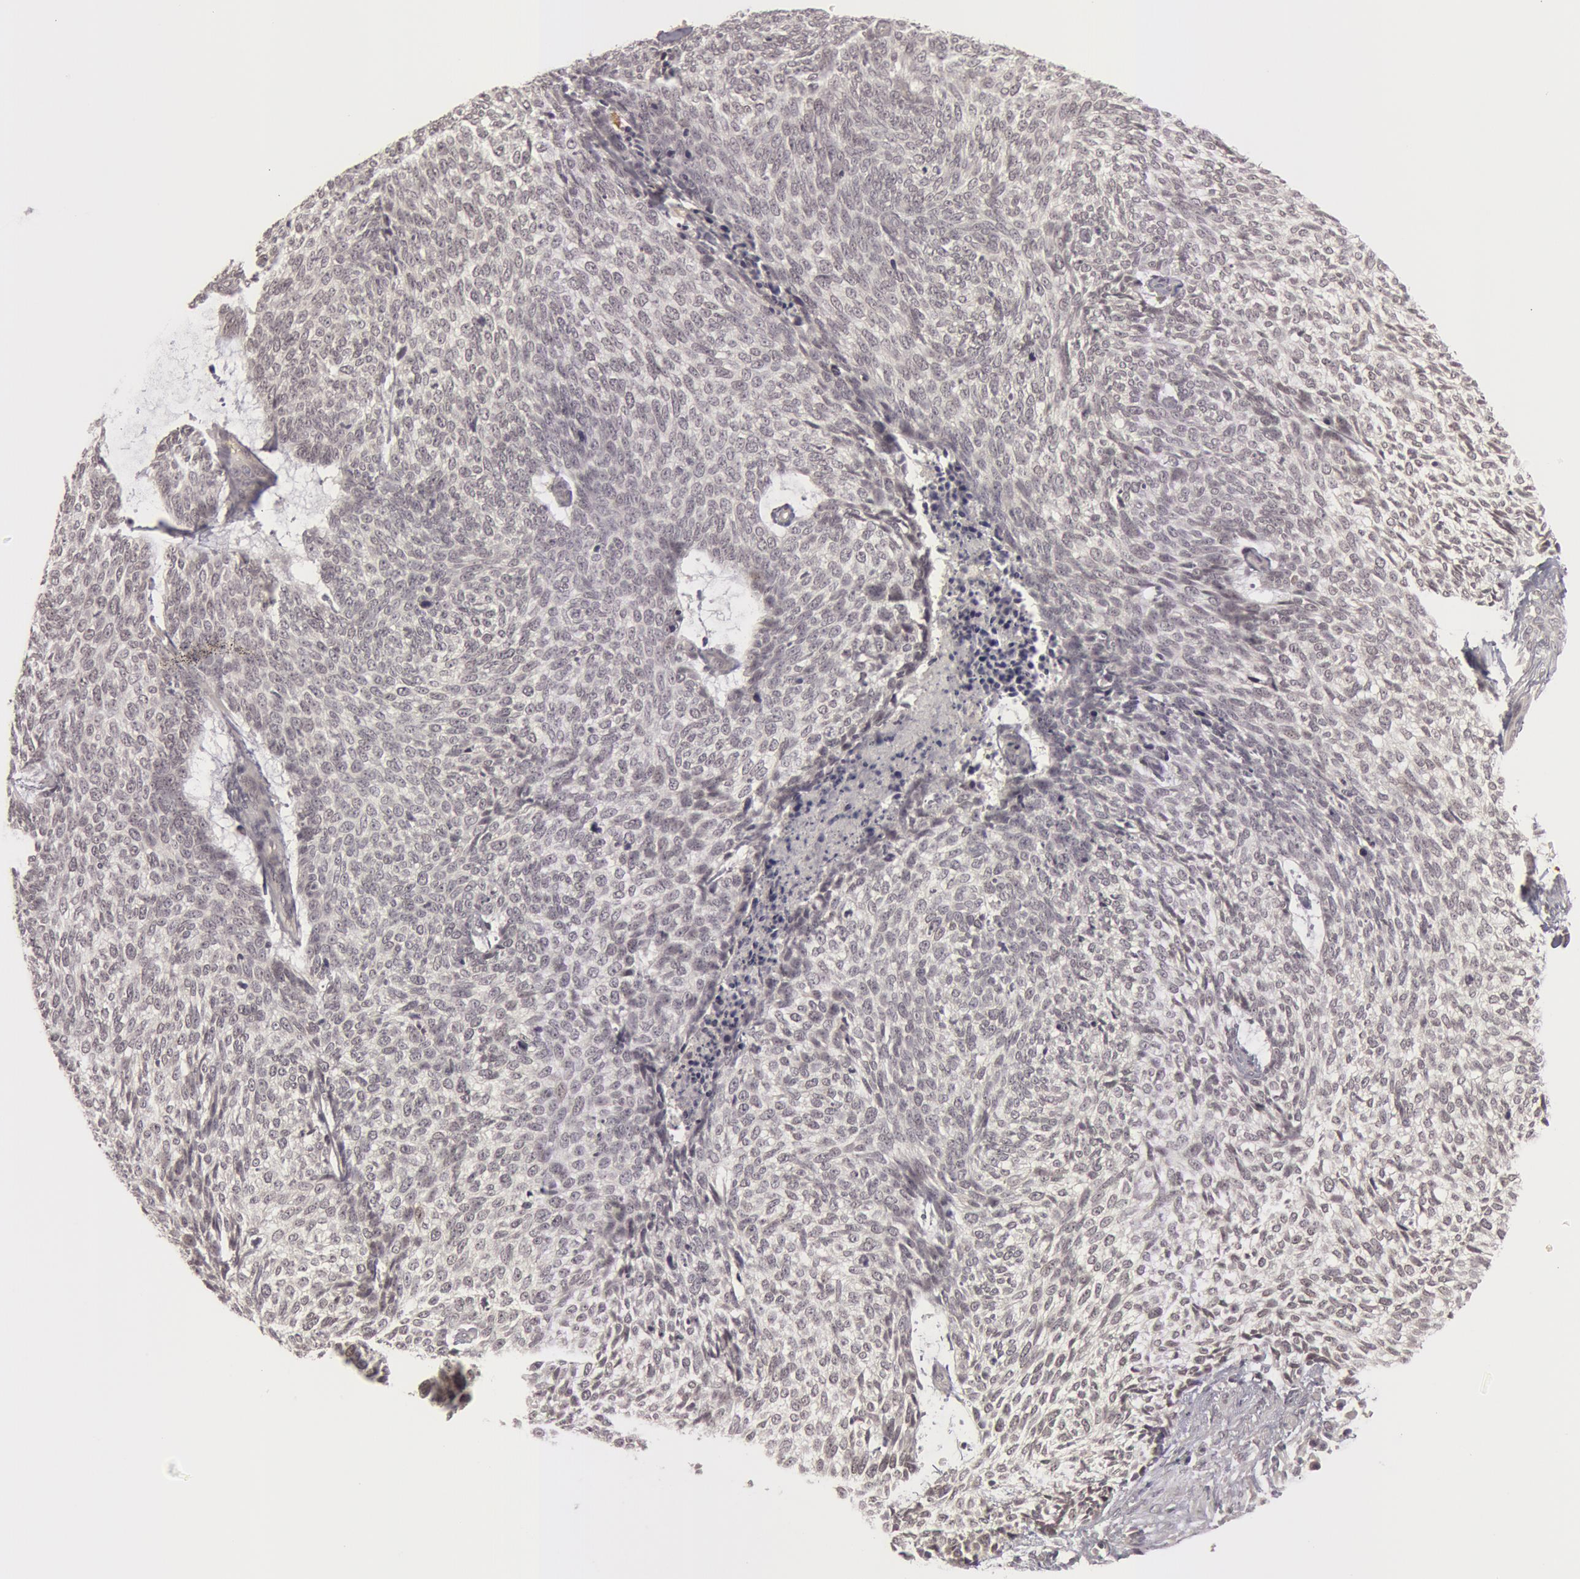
{"staining": {"intensity": "negative", "quantity": "none", "location": "none"}, "tissue": "skin cancer", "cell_type": "Tumor cells", "image_type": "cancer", "snomed": [{"axis": "morphology", "description": "Basal cell carcinoma"}, {"axis": "topography", "description": "Skin"}], "caption": "Tumor cells are negative for brown protein staining in skin cancer.", "gene": "OASL", "patient": {"sex": "female", "age": 89}}